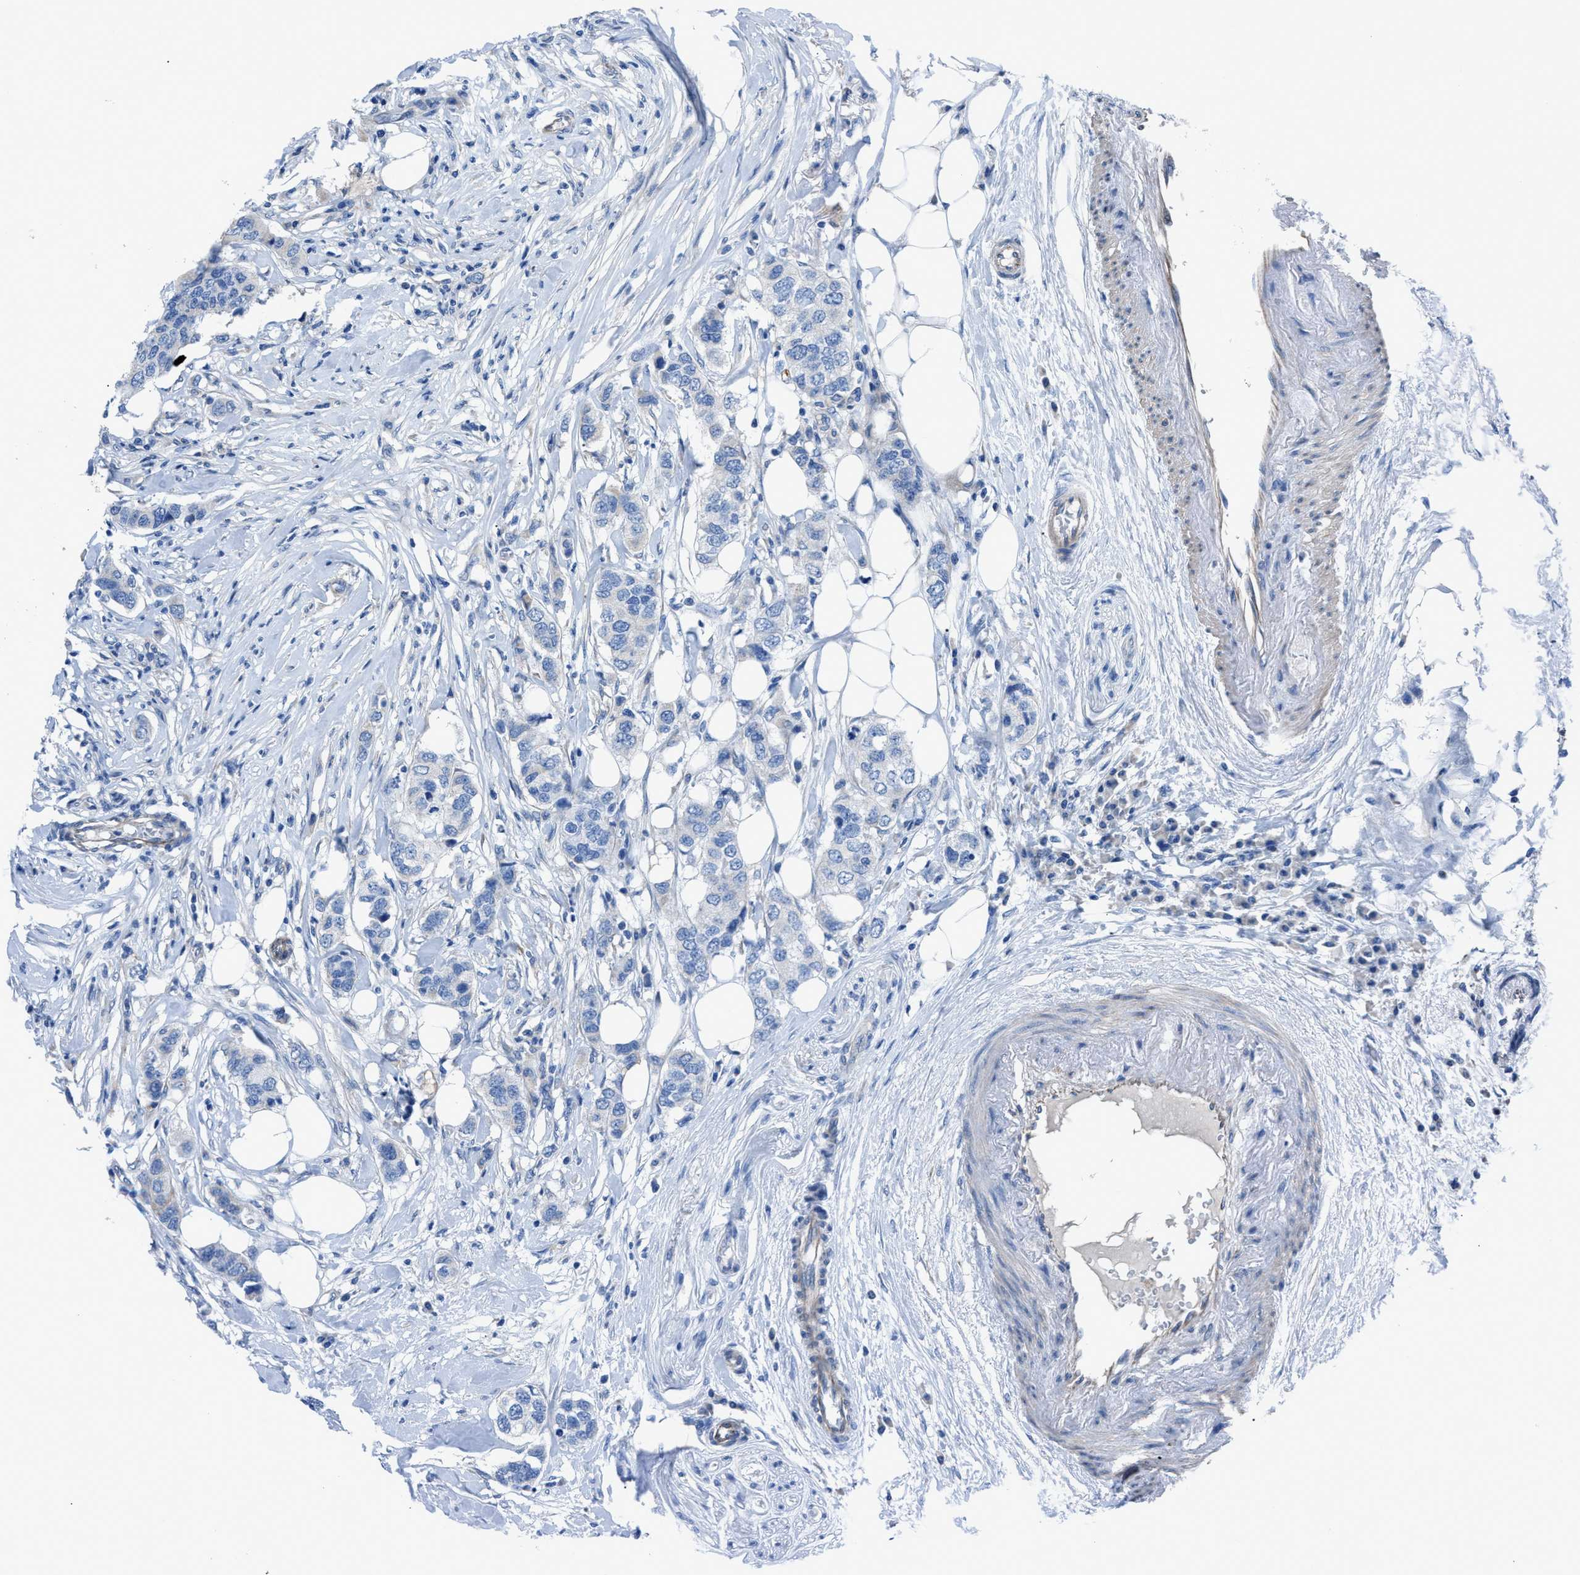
{"staining": {"intensity": "negative", "quantity": "none", "location": "none"}, "tissue": "breast cancer", "cell_type": "Tumor cells", "image_type": "cancer", "snomed": [{"axis": "morphology", "description": "Duct carcinoma"}, {"axis": "topography", "description": "Breast"}], "caption": "Breast cancer stained for a protein using immunohistochemistry shows no expression tumor cells.", "gene": "ITPR1", "patient": {"sex": "female", "age": 50}}